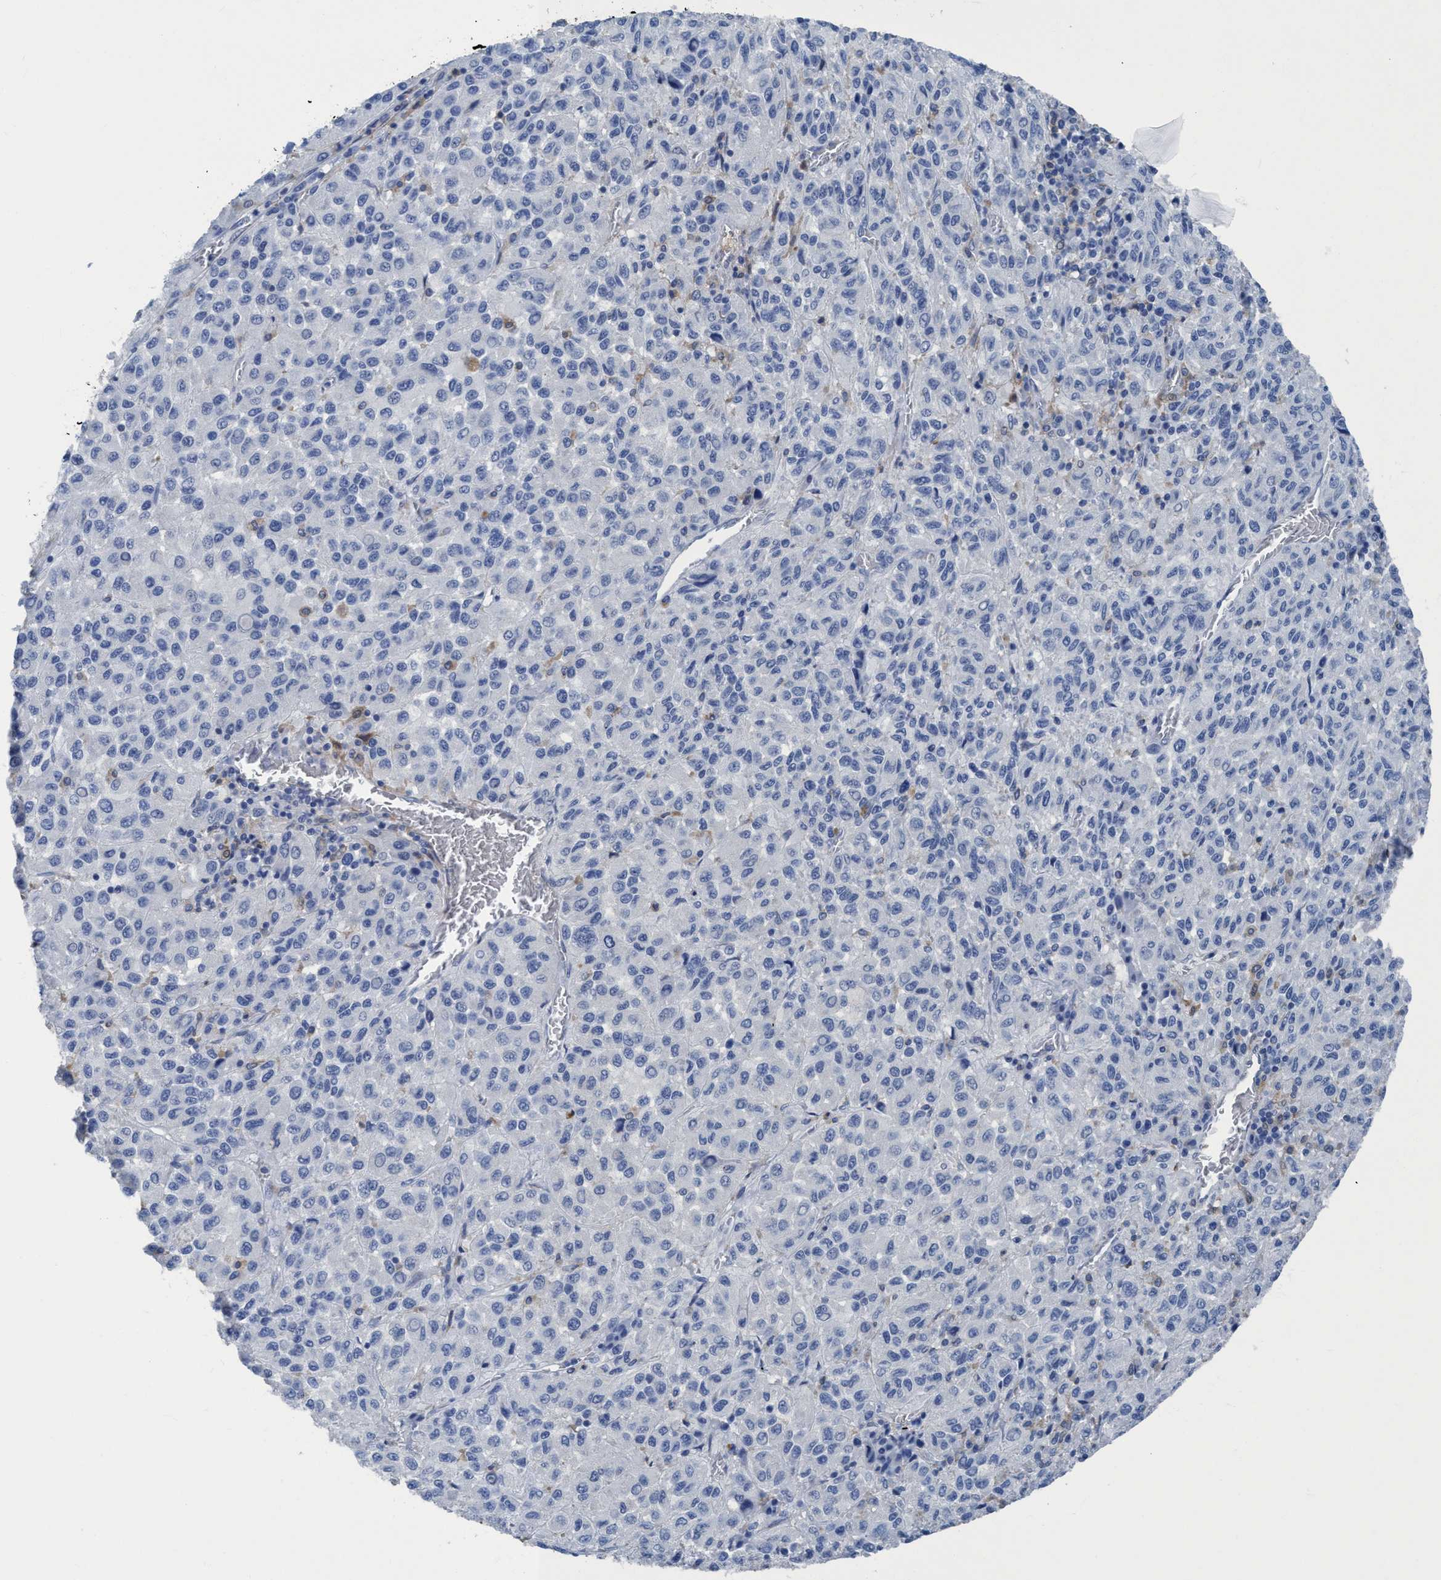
{"staining": {"intensity": "negative", "quantity": "none", "location": "none"}, "tissue": "skin cancer", "cell_type": "Tumor cells", "image_type": "cancer", "snomed": [{"axis": "morphology", "description": "Squamous cell carcinoma, NOS"}, {"axis": "topography", "description": "Skin"}], "caption": "Skin cancer stained for a protein using immunohistochemistry demonstrates no expression tumor cells.", "gene": "DNAI1", "patient": {"sex": "female", "age": 73}}